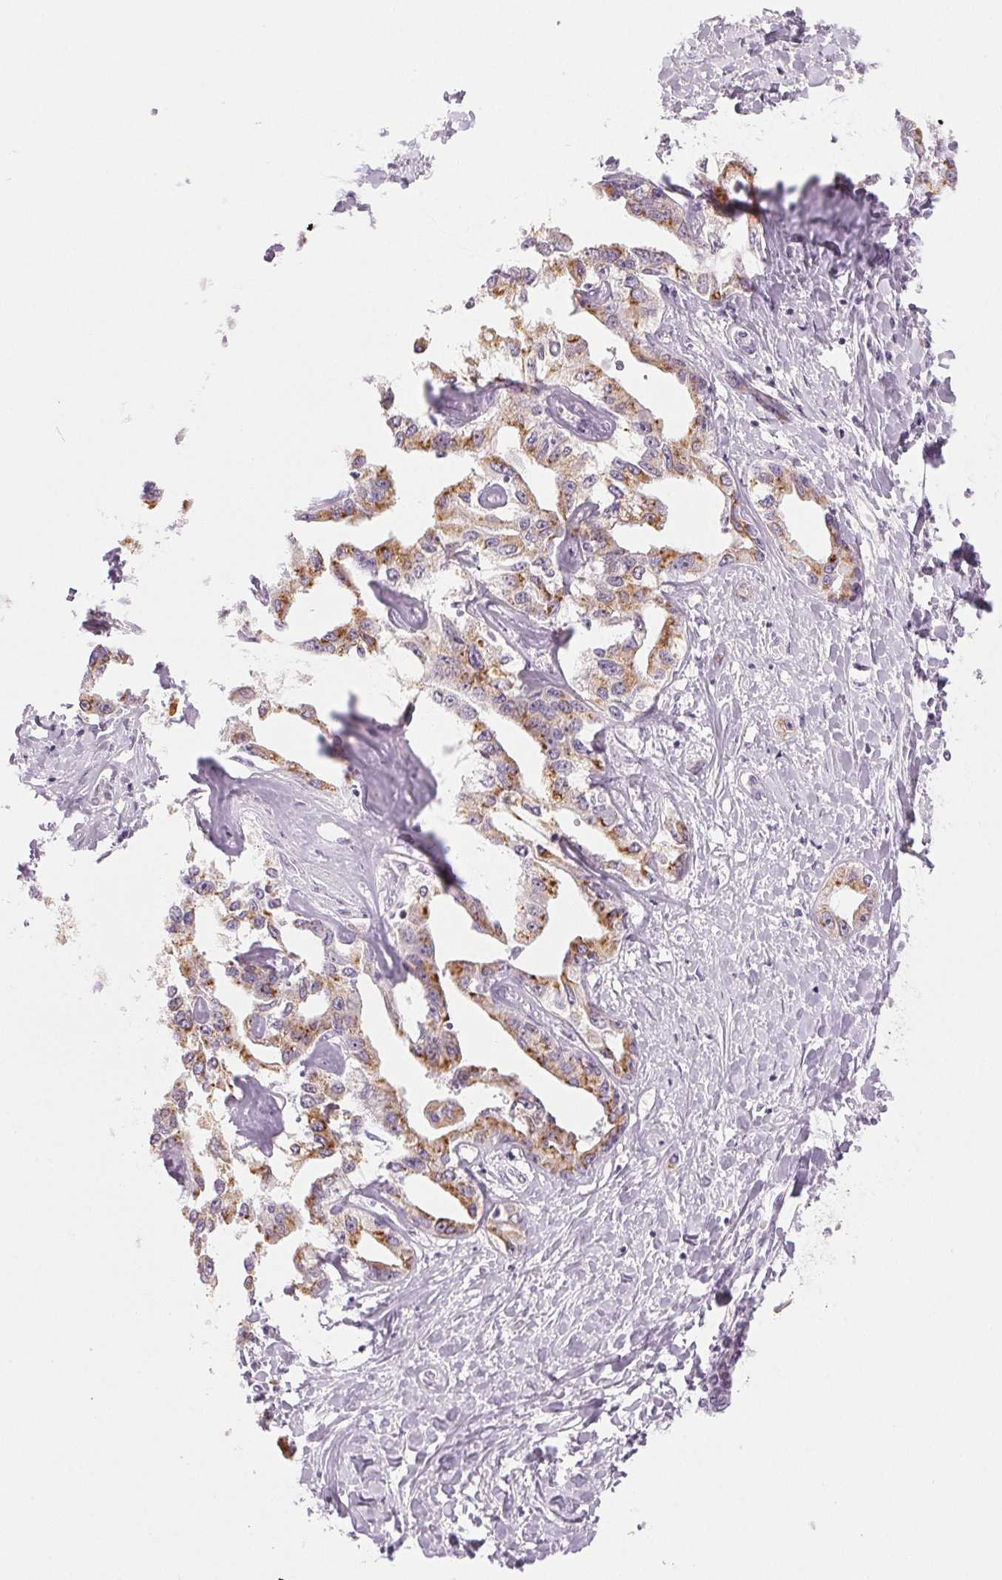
{"staining": {"intensity": "moderate", "quantity": "<25%", "location": "cytoplasmic/membranous"}, "tissue": "liver cancer", "cell_type": "Tumor cells", "image_type": "cancer", "snomed": [{"axis": "morphology", "description": "Cholangiocarcinoma"}, {"axis": "topography", "description": "Liver"}], "caption": "A photomicrograph of human liver cancer stained for a protein shows moderate cytoplasmic/membranous brown staining in tumor cells. Nuclei are stained in blue.", "gene": "EHHADH", "patient": {"sex": "male", "age": 59}}